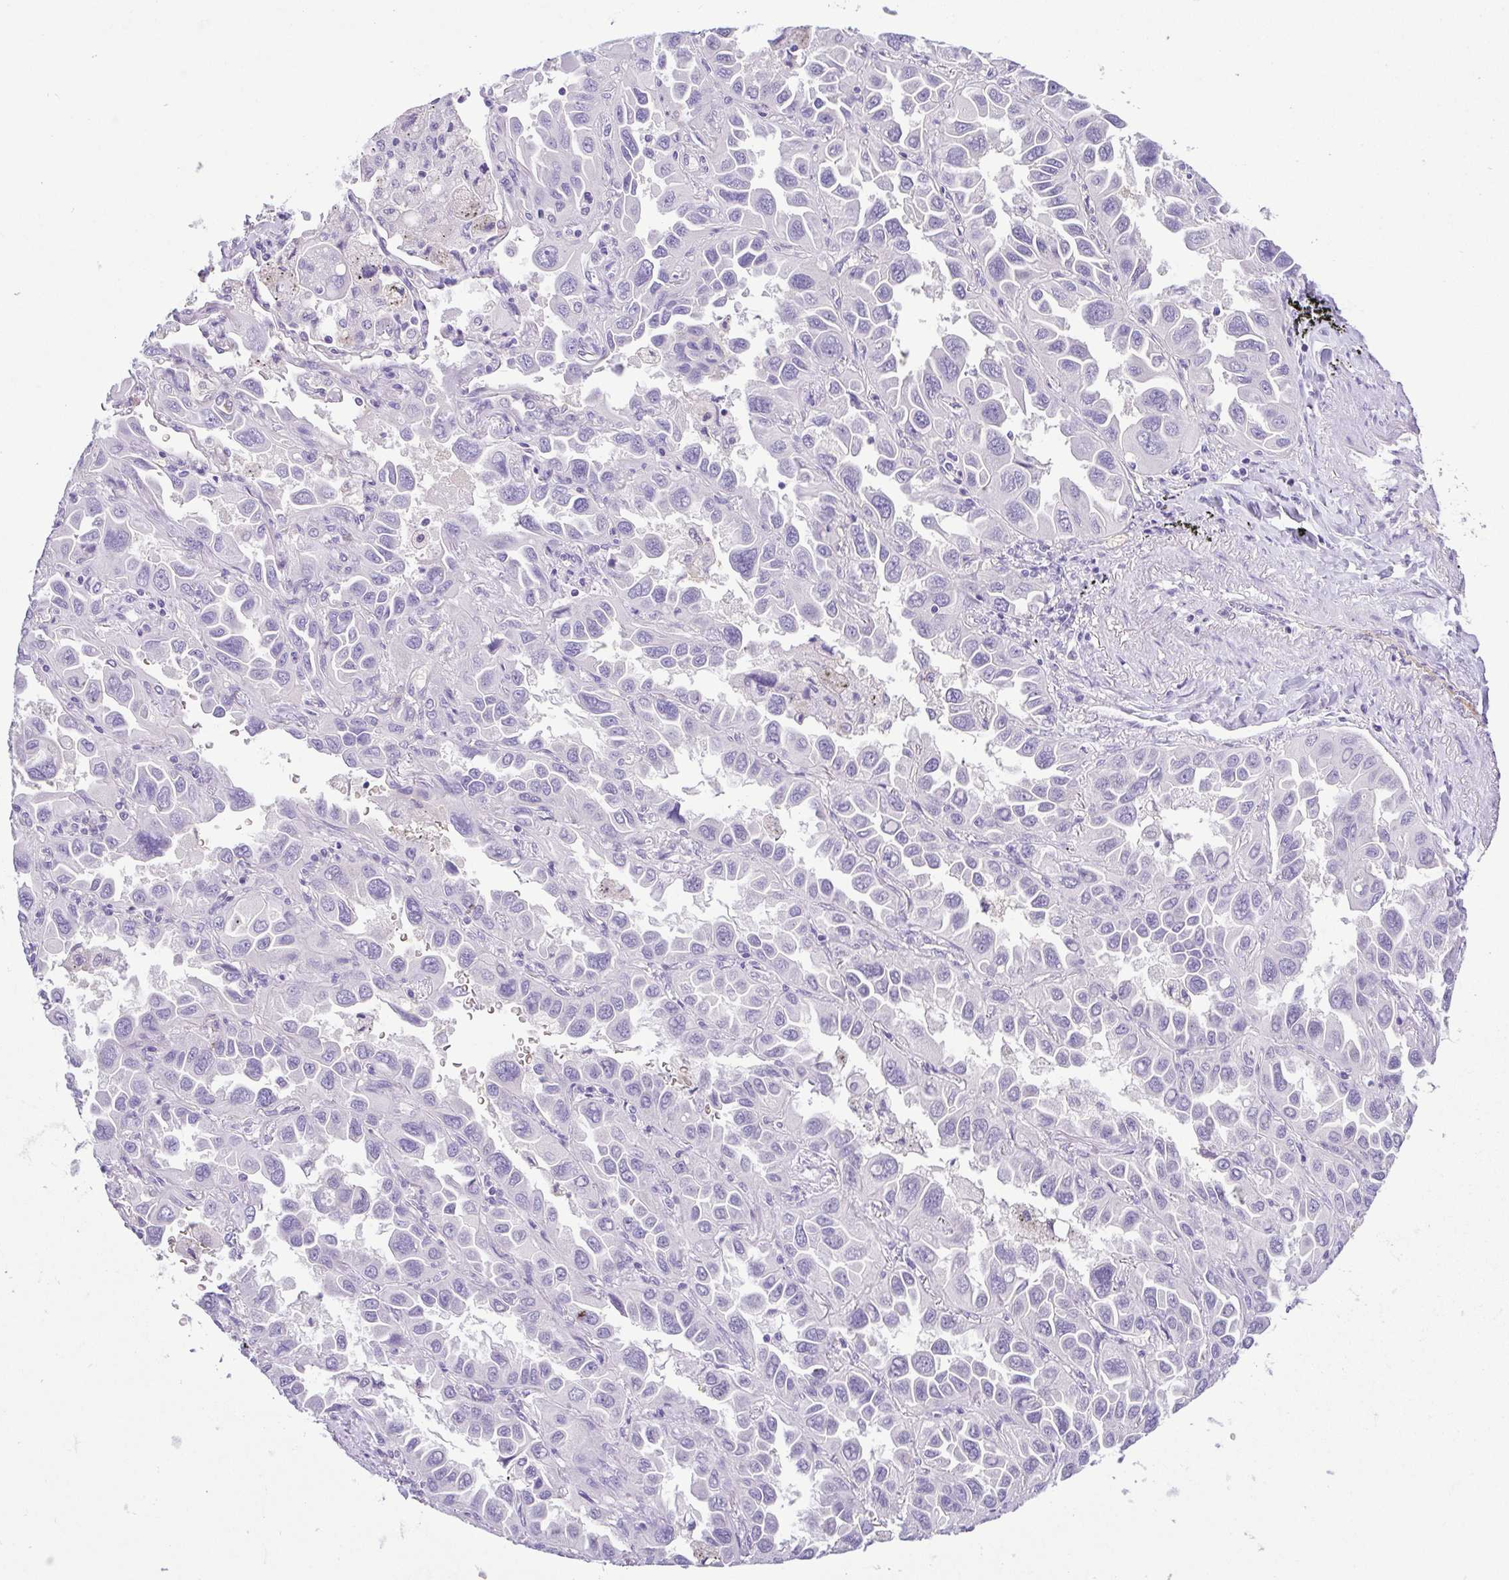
{"staining": {"intensity": "negative", "quantity": "none", "location": "none"}, "tissue": "lung cancer", "cell_type": "Tumor cells", "image_type": "cancer", "snomed": [{"axis": "morphology", "description": "Adenocarcinoma, NOS"}, {"axis": "topography", "description": "Lung"}], "caption": "Immunohistochemical staining of lung cancer (adenocarcinoma) reveals no significant expression in tumor cells. The staining was performed using DAB to visualize the protein expression in brown, while the nuclei were stained in blue with hematoxylin (Magnification: 20x).", "gene": "EPB42", "patient": {"sex": "male", "age": 64}}